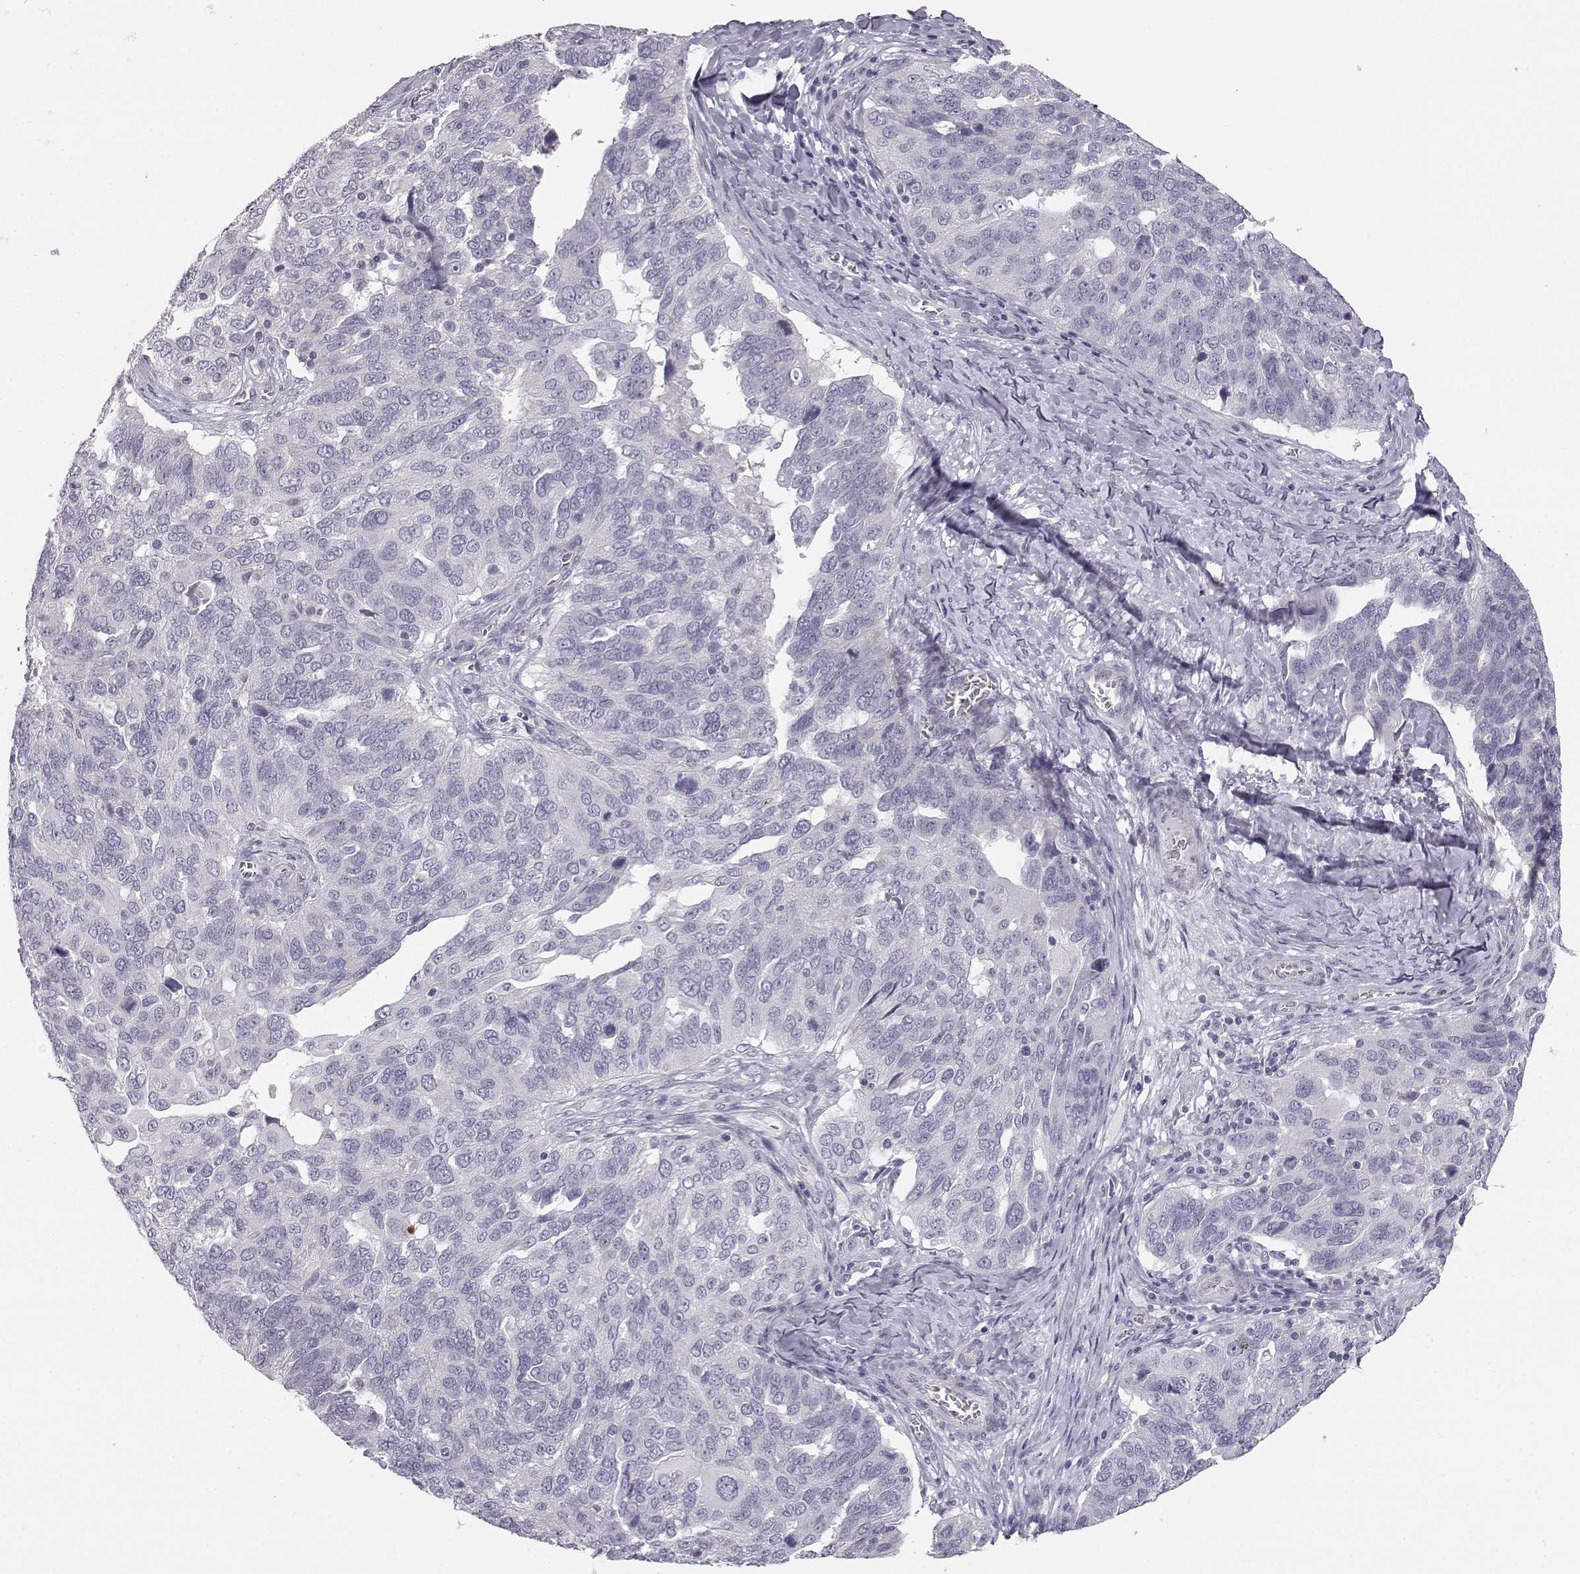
{"staining": {"intensity": "negative", "quantity": "none", "location": "none"}, "tissue": "ovarian cancer", "cell_type": "Tumor cells", "image_type": "cancer", "snomed": [{"axis": "morphology", "description": "Carcinoma, endometroid"}, {"axis": "topography", "description": "Soft tissue"}, {"axis": "topography", "description": "Ovary"}], "caption": "Immunohistochemical staining of ovarian cancer (endometroid carcinoma) shows no significant expression in tumor cells. (DAB (3,3'-diaminobenzidine) IHC visualized using brightfield microscopy, high magnification).", "gene": "MYCBPAP", "patient": {"sex": "female", "age": 52}}